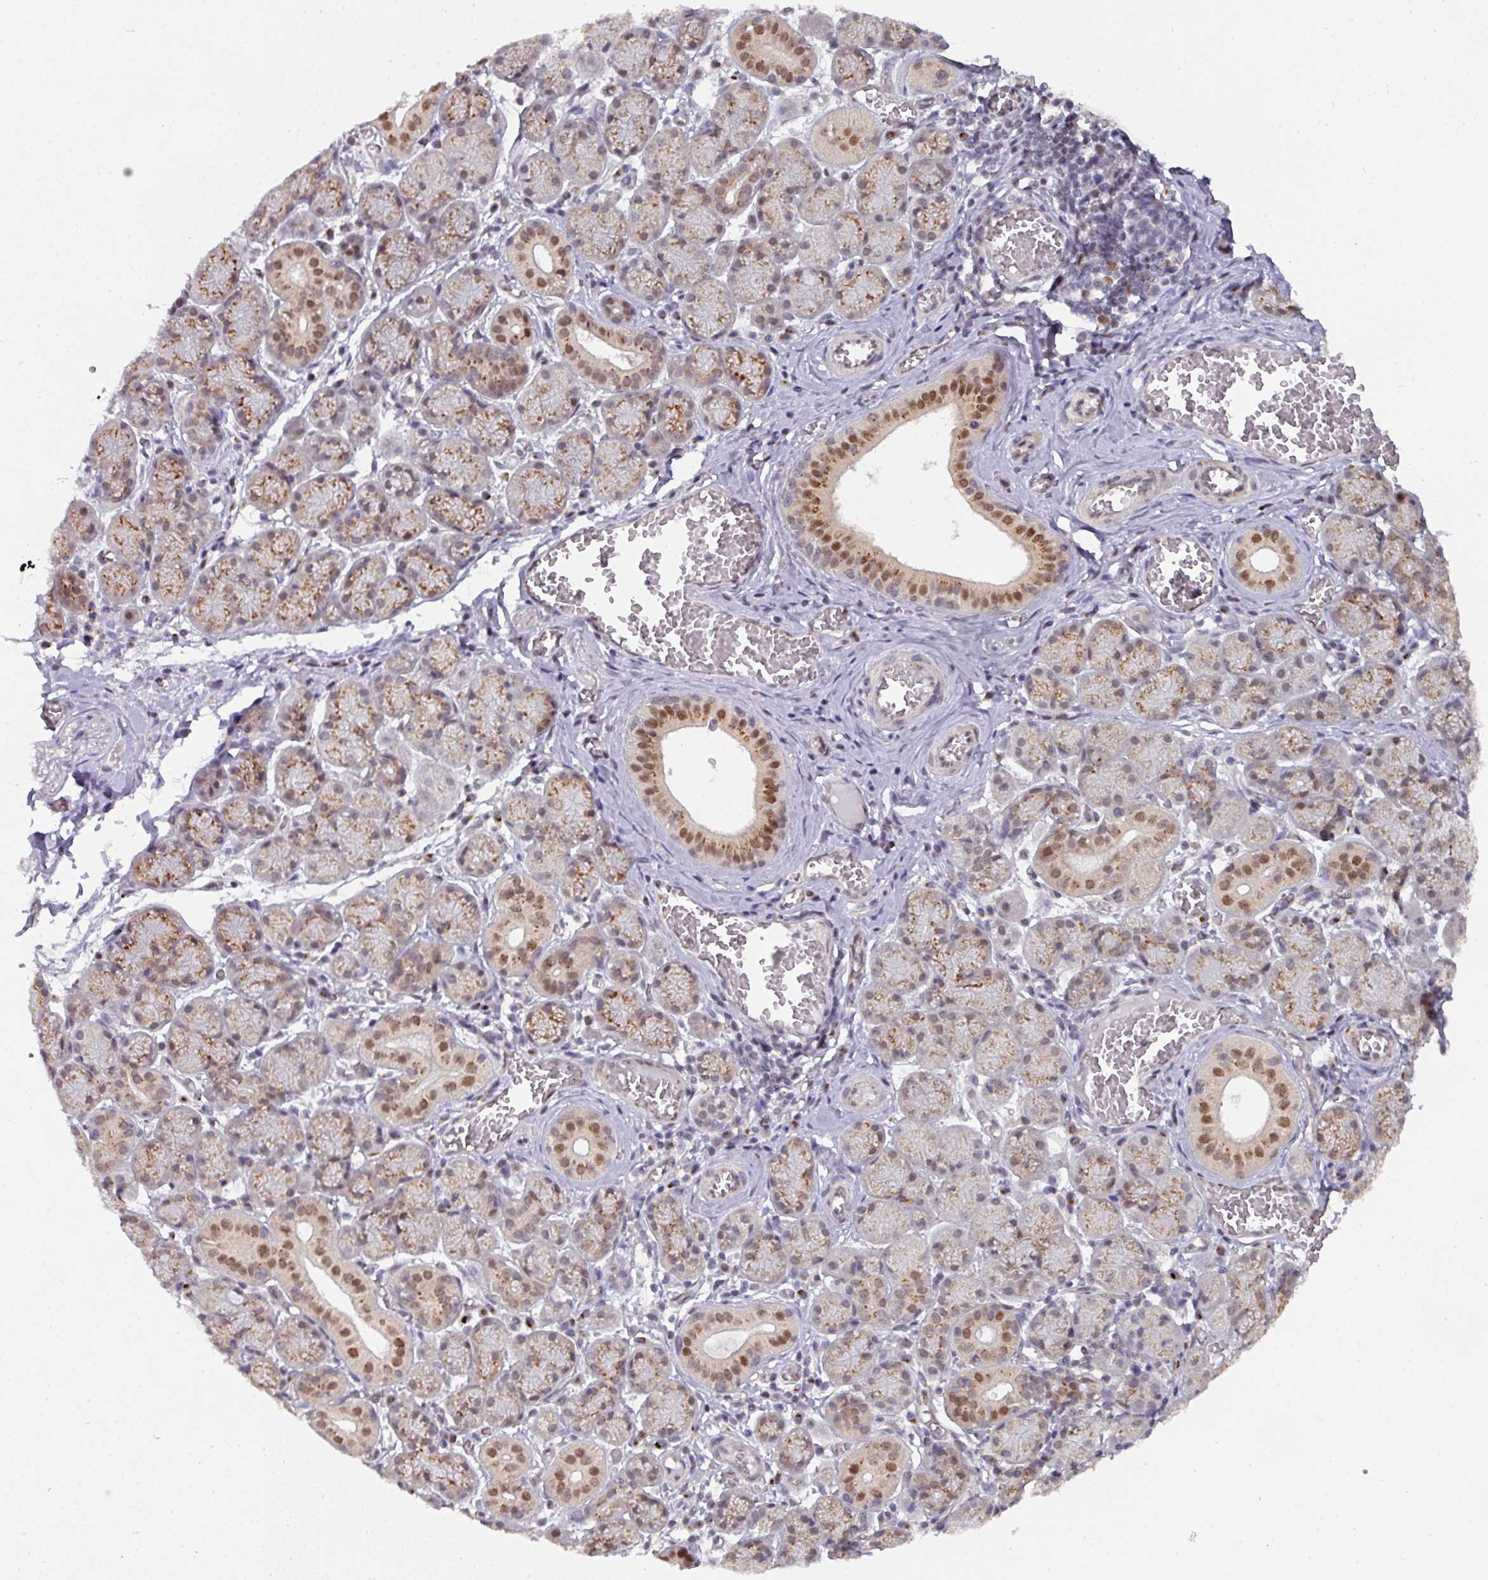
{"staining": {"intensity": "moderate", "quantity": "25%-75%", "location": "cytoplasmic/membranous,nuclear"}, "tissue": "salivary gland", "cell_type": "Glandular cells", "image_type": "normal", "snomed": [{"axis": "morphology", "description": "Normal tissue, NOS"}, {"axis": "topography", "description": "Salivary gland"}], "caption": "Glandular cells demonstrate moderate cytoplasmic/membranous,nuclear expression in about 25%-75% of cells in unremarkable salivary gland.", "gene": "C18orf25", "patient": {"sex": "female", "age": 24}}